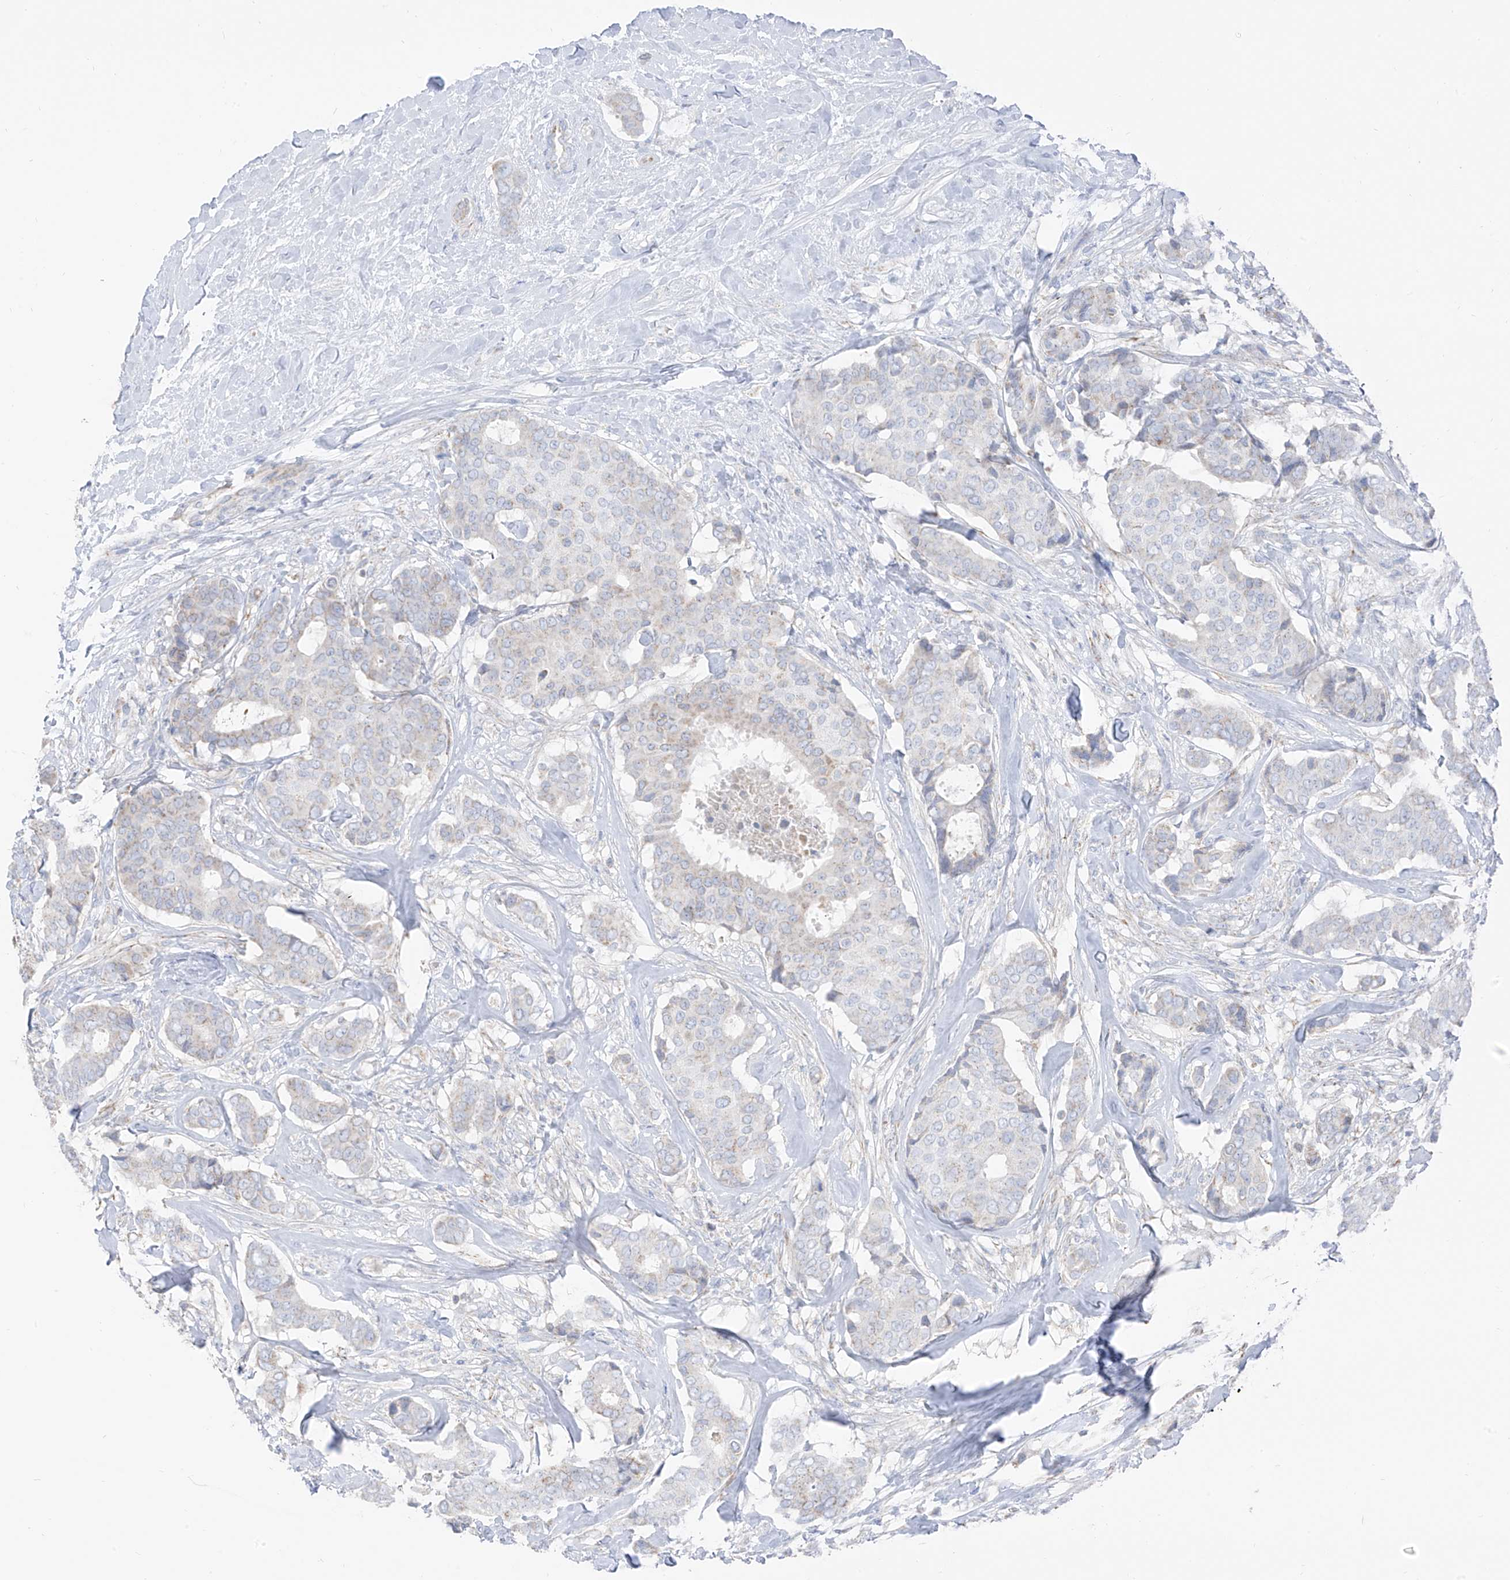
{"staining": {"intensity": "negative", "quantity": "none", "location": "none"}, "tissue": "breast cancer", "cell_type": "Tumor cells", "image_type": "cancer", "snomed": [{"axis": "morphology", "description": "Duct carcinoma"}, {"axis": "topography", "description": "Breast"}], "caption": "The IHC image has no significant staining in tumor cells of breast infiltrating ductal carcinoma tissue. Brightfield microscopy of IHC stained with DAB (brown) and hematoxylin (blue), captured at high magnification.", "gene": "ETHE1", "patient": {"sex": "female", "age": 75}}